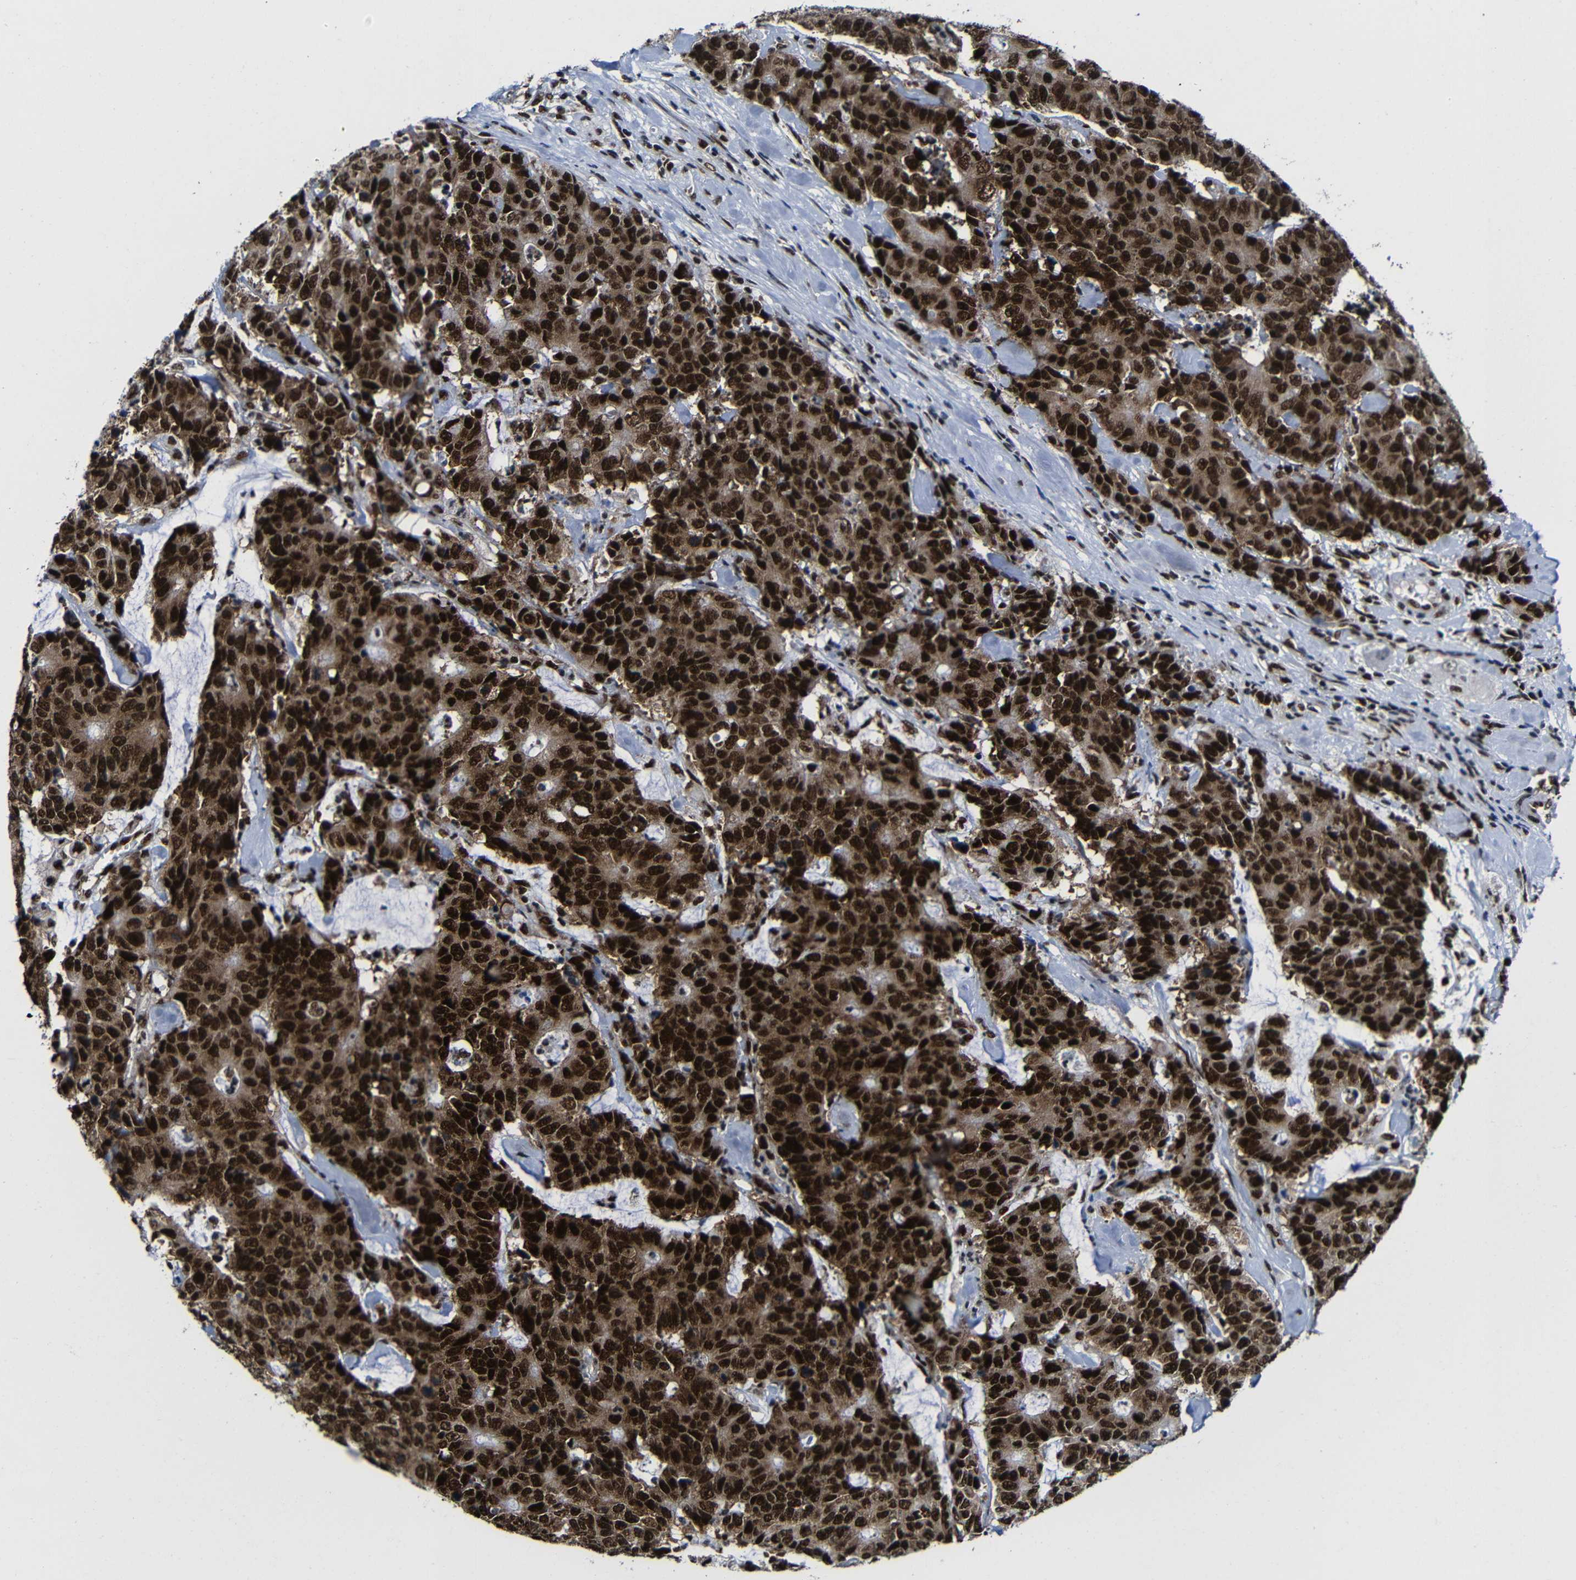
{"staining": {"intensity": "strong", "quantity": ">75%", "location": "cytoplasmic/membranous,nuclear"}, "tissue": "colorectal cancer", "cell_type": "Tumor cells", "image_type": "cancer", "snomed": [{"axis": "morphology", "description": "Adenocarcinoma, NOS"}, {"axis": "topography", "description": "Colon"}], "caption": "DAB (3,3'-diaminobenzidine) immunohistochemical staining of colorectal cancer displays strong cytoplasmic/membranous and nuclear protein expression in approximately >75% of tumor cells.", "gene": "PTBP1", "patient": {"sex": "female", "age": 86}}